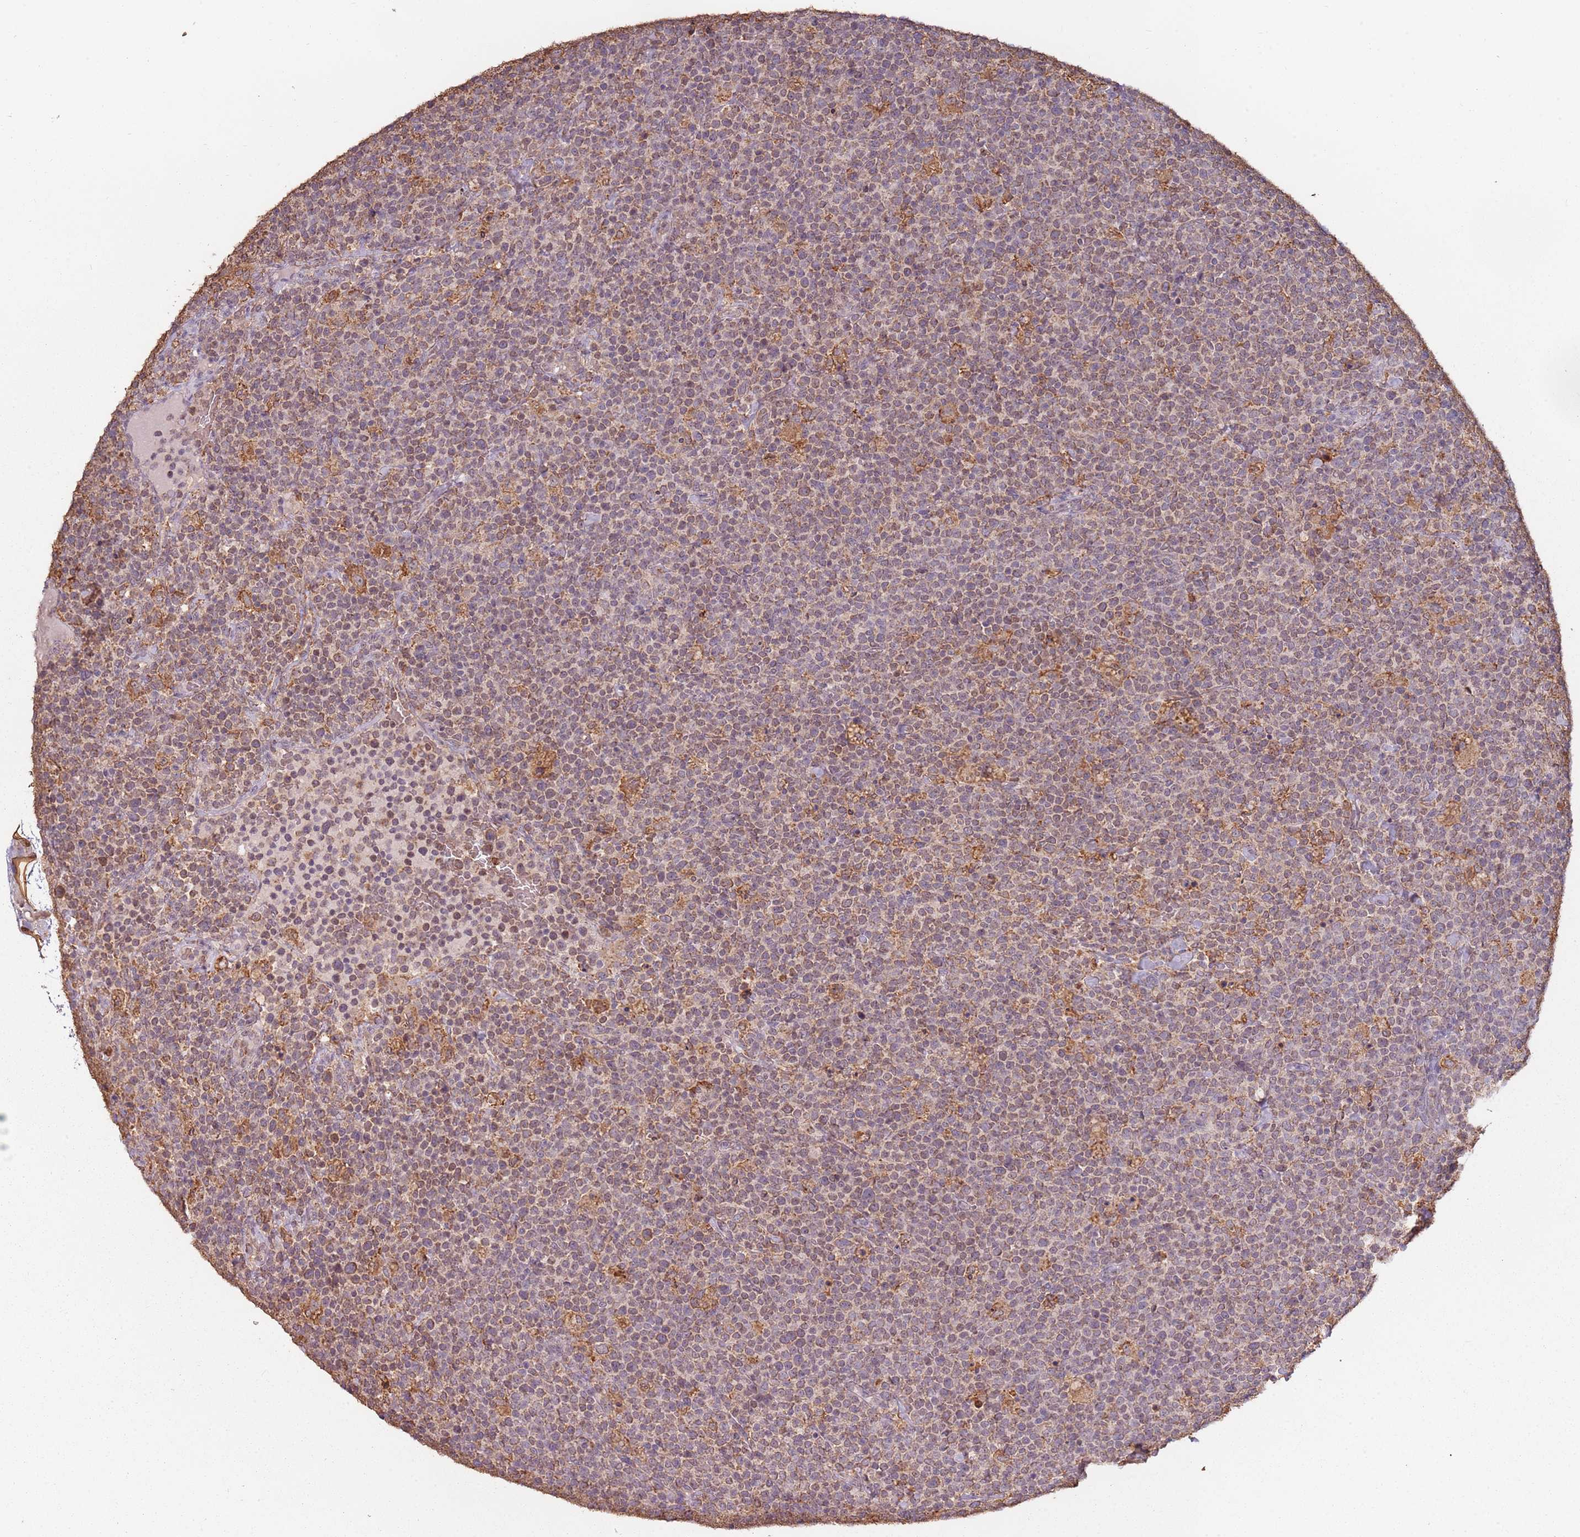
{"staining": {"intensity": "moderate", "quantity": "25%-75%", "location": "cytoplasmic/membranous"}, "tissue": "lymphoma", "cell_type": "Tumor cells", "image_type": "cancer", "snomed": [{"axis": "morphology", "description": "Malignant lymphoma, non-Hodgkin's type, High grade"}, {"axis": "topography", "description": "Lymph node"}], "caption": "Human lymphoma stained with a protein marker demonstrates moderate staining in tumor cells.", "gene": "ATOSB", "patient": {"sex": "male", "age": 61}}